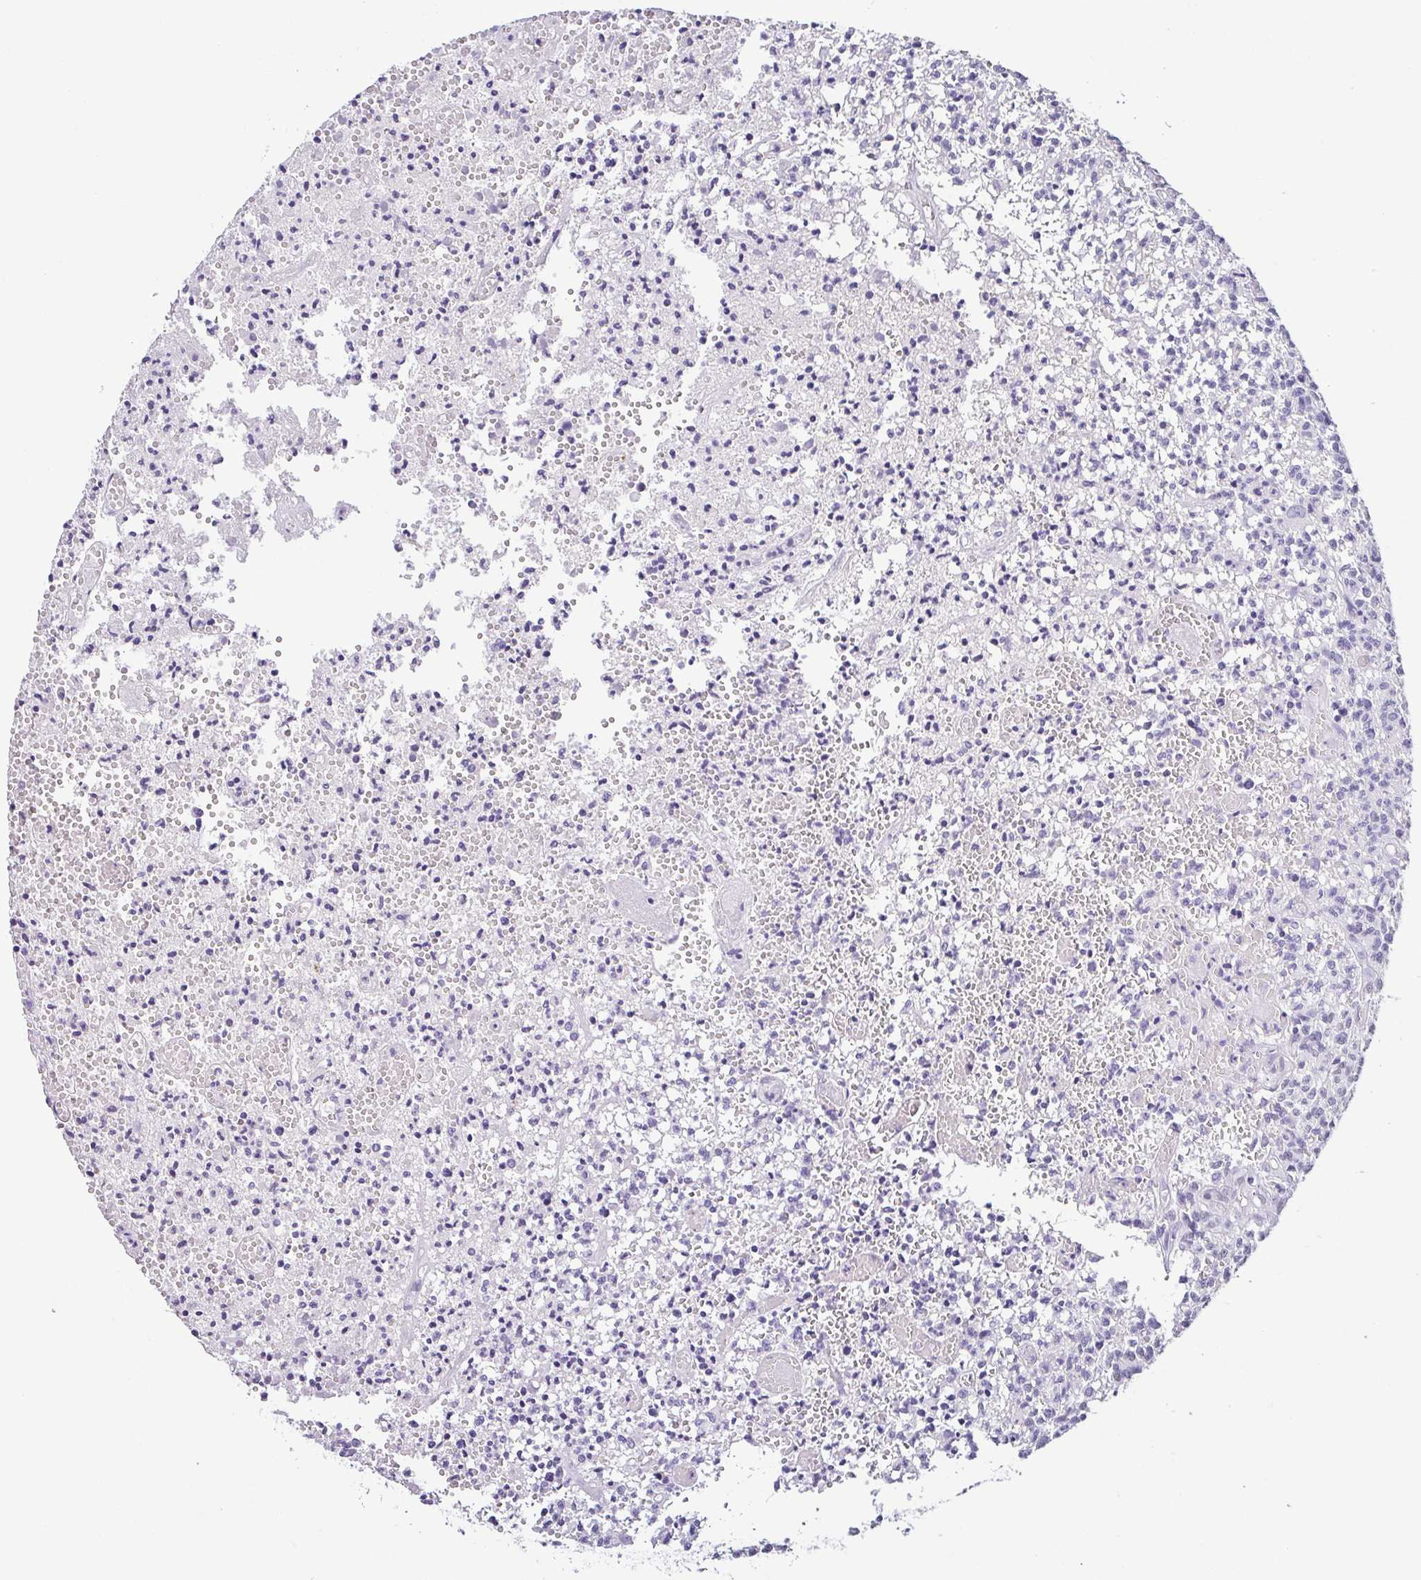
{"staining": {"intensity": "moderate", "quantity": "<25%", "location": "nuclear"}, "tissue": "glioma", "cell_type": "Tumor cells", "image_type": "cancer", "snomed": [{"axis": "morphology", "description": "Glioma, malignant, Low grade"}, {"axis": "topography", "description": "Brain"}], "caption": "Tumor cells demonstrate low levels of moderate nuclear expression in about <25% of cells in human glioma.", "gene": "TCF3", "patient": {"sex": "male", "age": 64}}